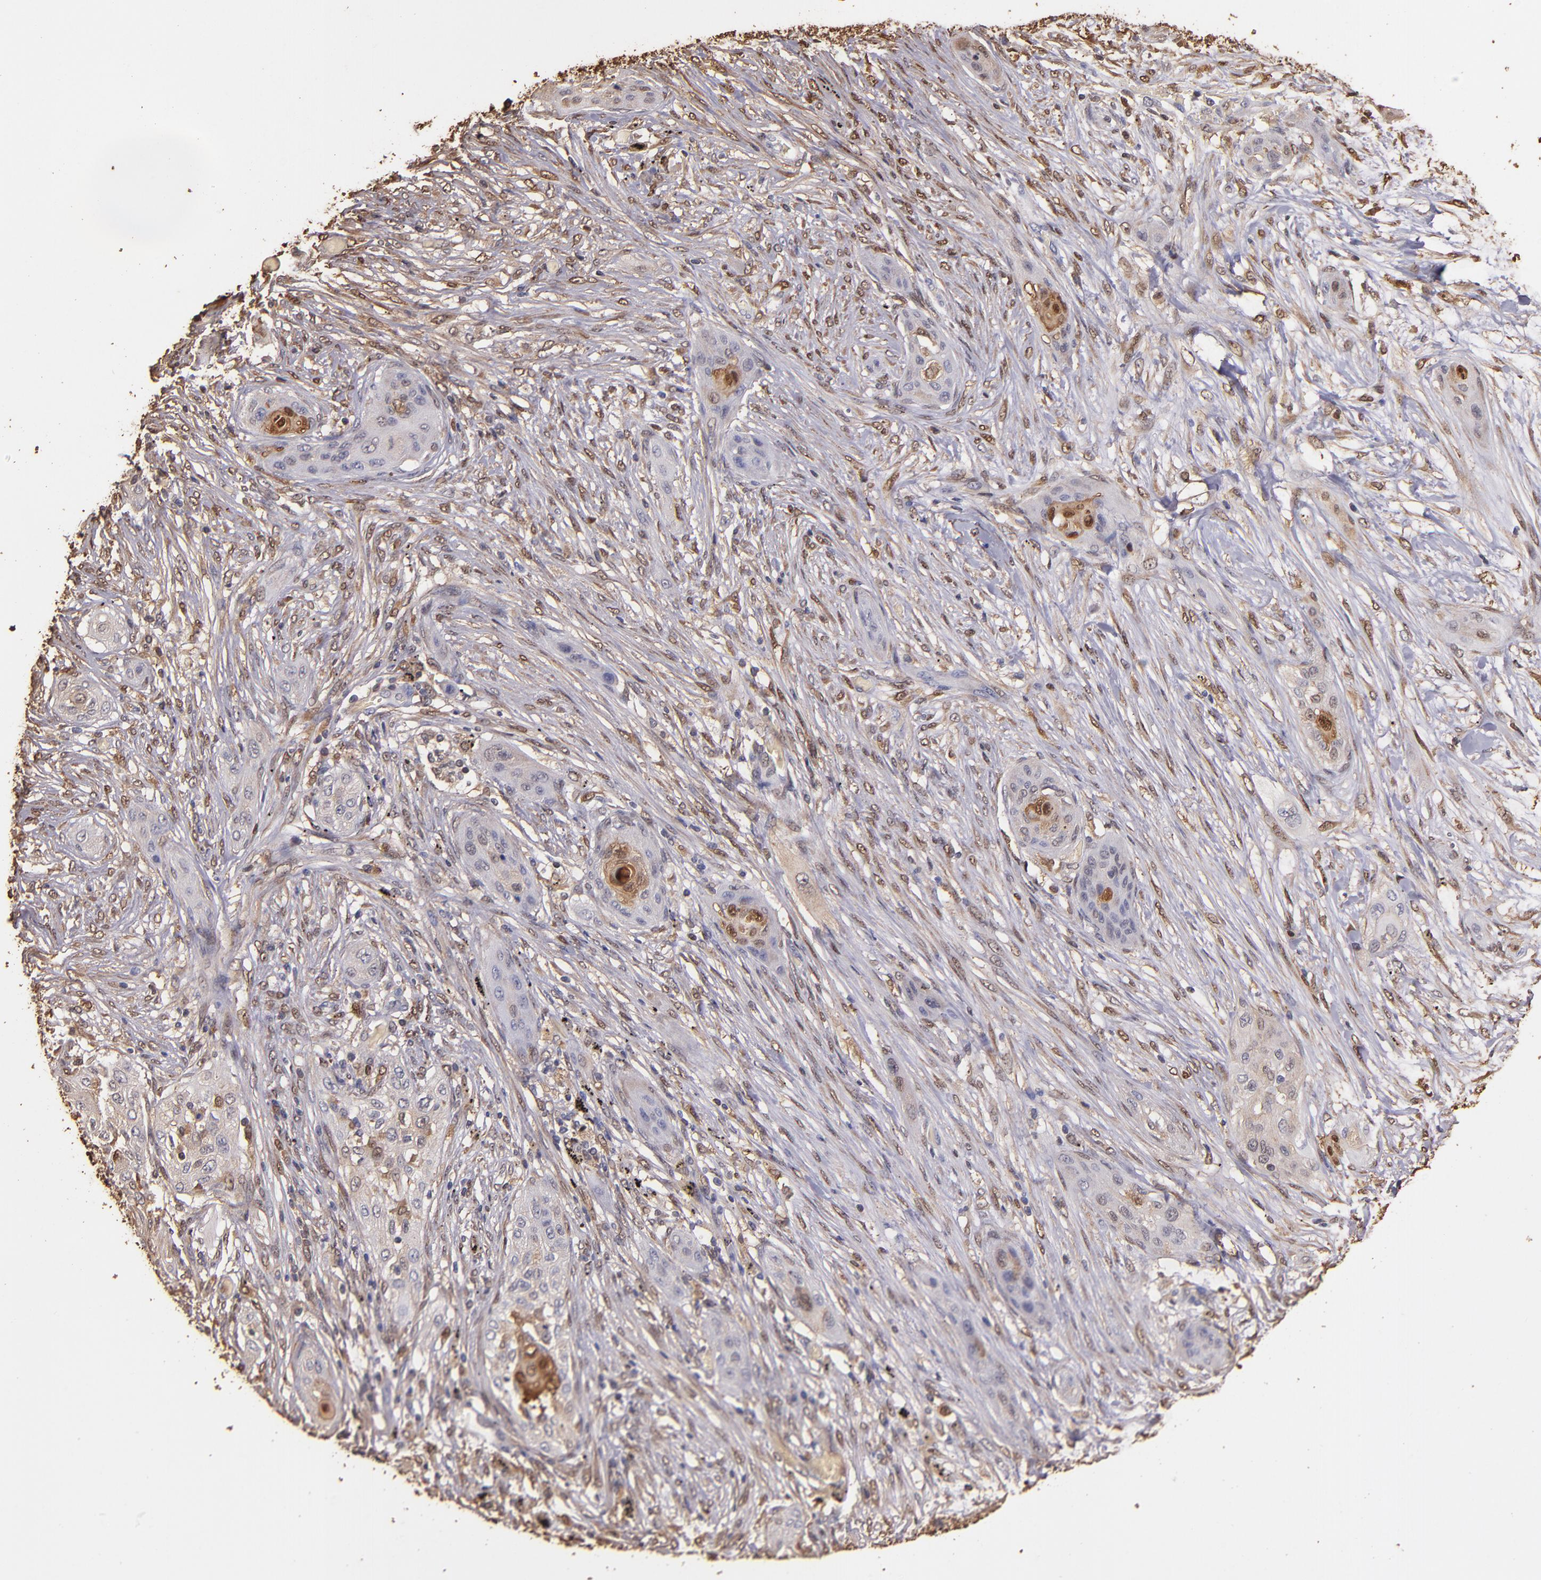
{"staining": {"intensity": "moderate", "quantity": ">75%", "location": "cytoplasmic/membranous,nuclear"}, "tissue": "lung cancer", "cell_type": "Tumor cells", "image_type": "cancer", "snomed": [{"axis": "morphology", "description": "Squamous cell carcinoma, NOS"}, {"axis": "topography", "description": "Lung"}], "caption": "Lung cancer (squamous cell carcinoma) stained for a protein shows moderate cytoplasmic/membranous and nuclear positivity in tumor cells.", "gene": "S100A6", "patient": {"sex": "female", "age": 47}}